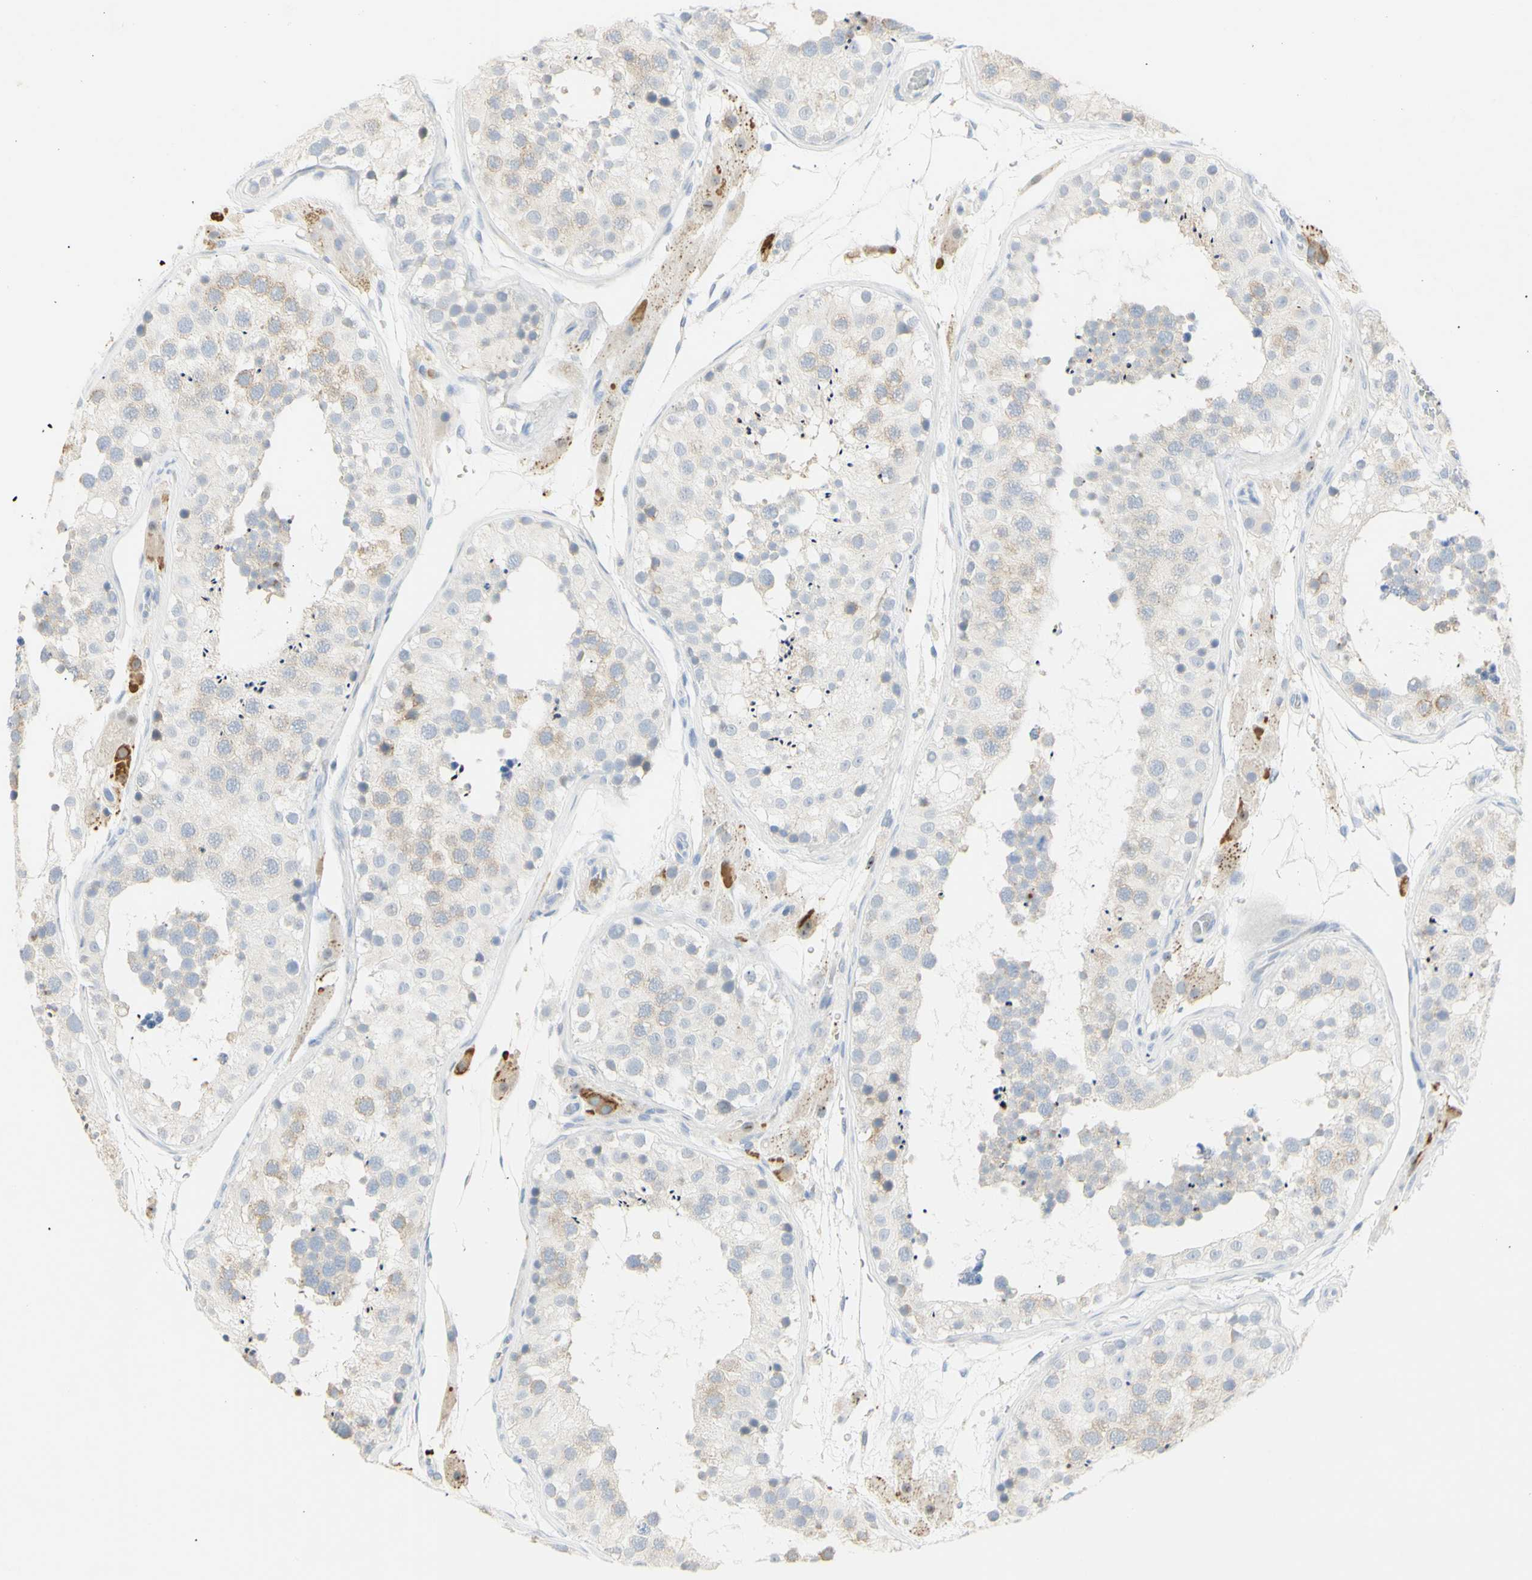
{"staining": {"intensity": "weak", "quantity": "25%-75%", "location": "cytoplasmic/membranous"}, "tissue": "testis", "cell_type": "Cells in seminiferous ducts", "image_type": "normal", "snomed": [{"axis": "morphology", "description": "Normal tissue, NOS"}, {"axis": "topography", "description": "Testis"}], "caption": "Testis stained with immunohistochemistry (IHC) shows weak cytoplasmic/membranous staining in about 25%-75% of cells in seminiferous ducts. Using DAB (3,3'-diaminobenzidine) (brown) and hematoxylin (blue) stains, captured at high magnification using brightfield microscopy.", "gene": "B4GALNT3", "patient": {"sex": "male", "age": 26}}